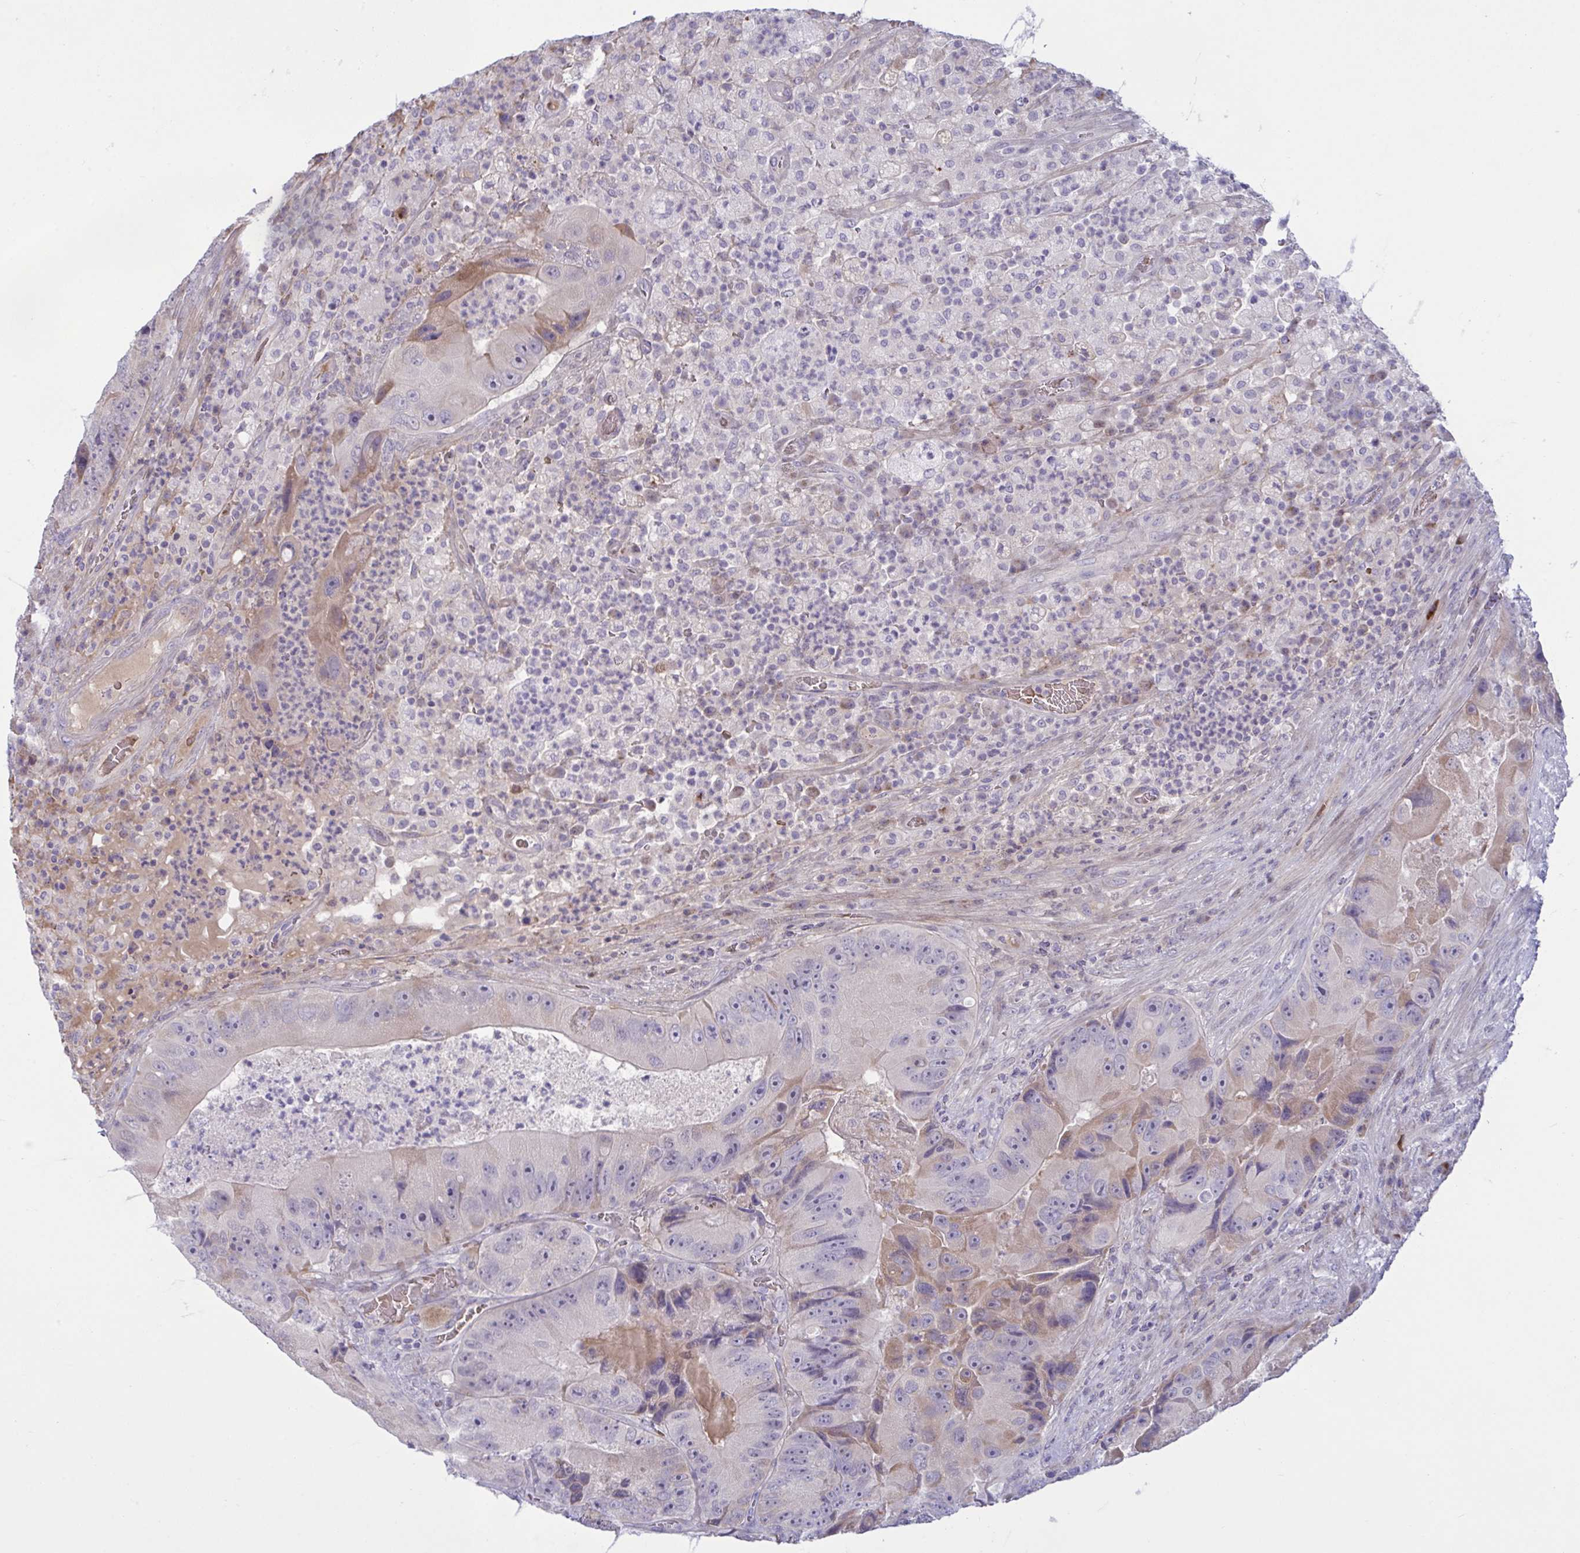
{"staining": {"intensity": "moderate", "quantity": "<25%", "location": "cytoplasmic/membranous"}, "tissue": "colorectal cancer", "cell_type": "Tumor cells", "image_type": "cancer", "snomed": [{"axis": "morphology", "description": "Adenocarcinoma, NOS"}, {"axis": "topography", "description": "Colon"}], "caption": "Colorectal cancer tissue demonstrates moderate cytoplasmic/membranous positivity in approximately <25% of tumor cells (DAB (3,3'-diaminobenzidine) IHC, brown staining for protein, blue staining for nuclei).", "gene": "VWC2", "patient": {"sex": "female", "age": 86}}